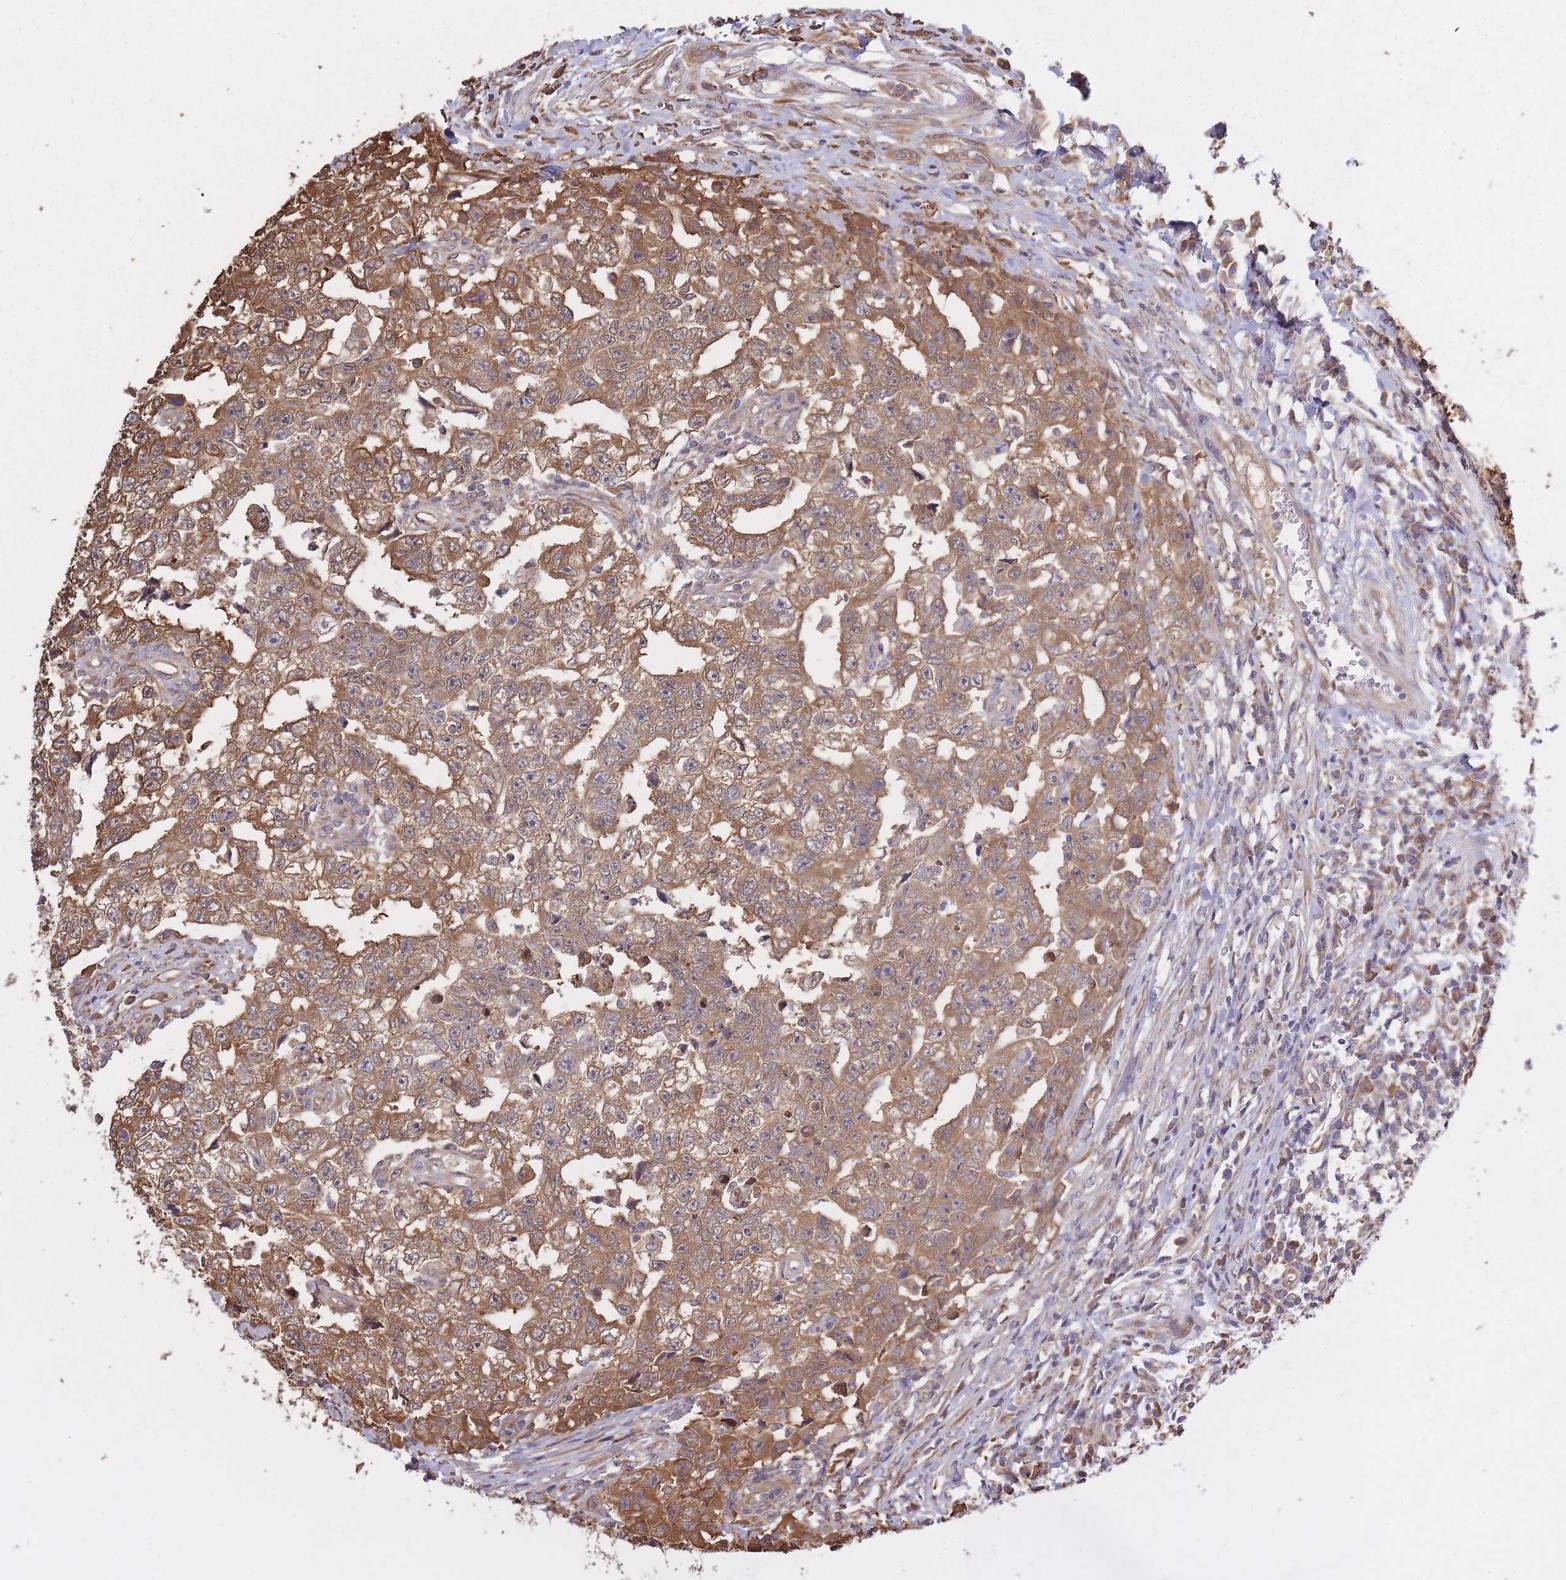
{"staining": {"intensity": "moderate", "quantity": ">75%", "location": "cytoplasmic/membranous"}, "tissue": "testis cancer", "cell_type": "Tumor cells", "image_type": "cancer", "snomed": [{"axis": "morphology", "description": "Carcinoma, Embryonal, NOS"}, {"axis": "topography", "description": "Testis"}], "caption": "Testis cancer stained with DAB immunohistochemistry (IHC) demonstrates medium levels of moderate cytoplasmic/membranous positivity in about >75% of tumor cells.", "gene": "ARL13B", "patient": {"sex": "male", "age": 25}}